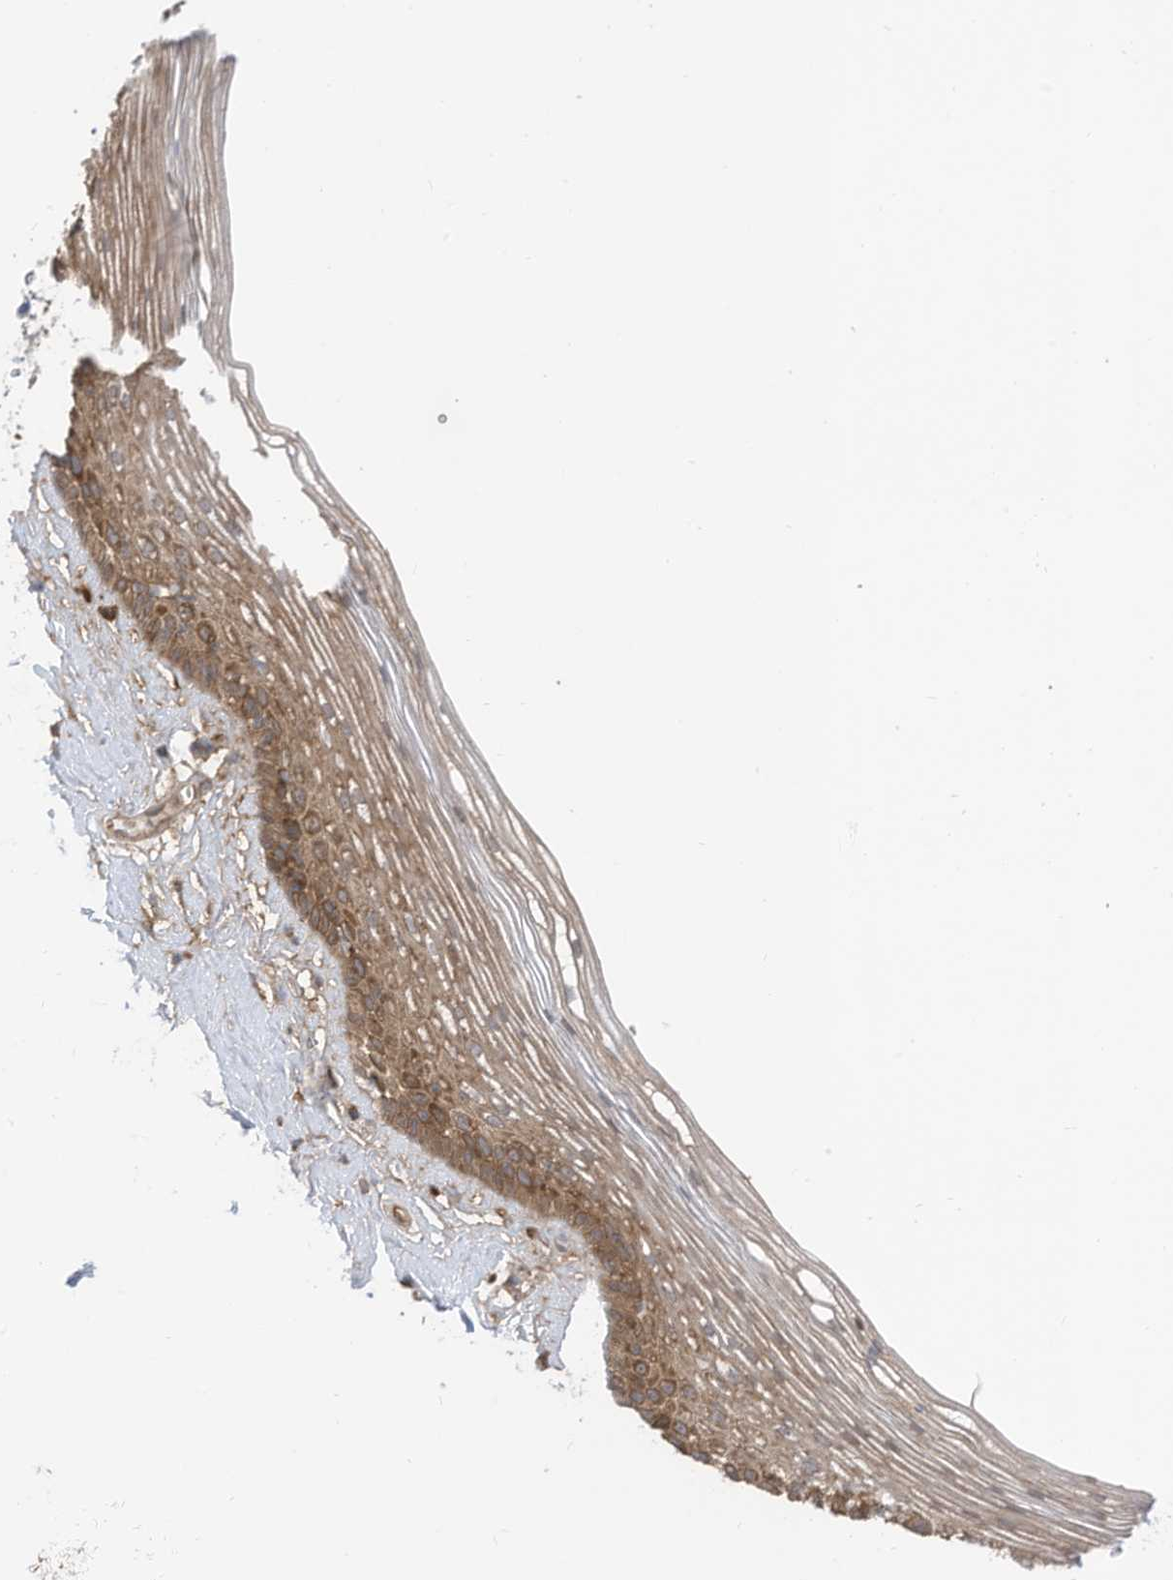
{"staining": {"intensity": "strong", "quantity": "25%-75%", "location": "cytoplasmic/membranous"}, "tissue": "vagina", "cell_type": "Squamous epithelial cells", "image_type": "normal", "snomed": [{"axis": "morphology", "description": "Normal tissue, NOS"}, {"axis": "topography", "description": "Vagina"}], "caption": "Immunohistochemistry histopathology image of benign vagina stained for a protein (brown), which displays high levels of strong cytoplasmic/membranous positivity in approximately 25%-75% of squamous epithelial cells.", "gene": "REPS1", "patient": {"sex": "female", "age": 46}}